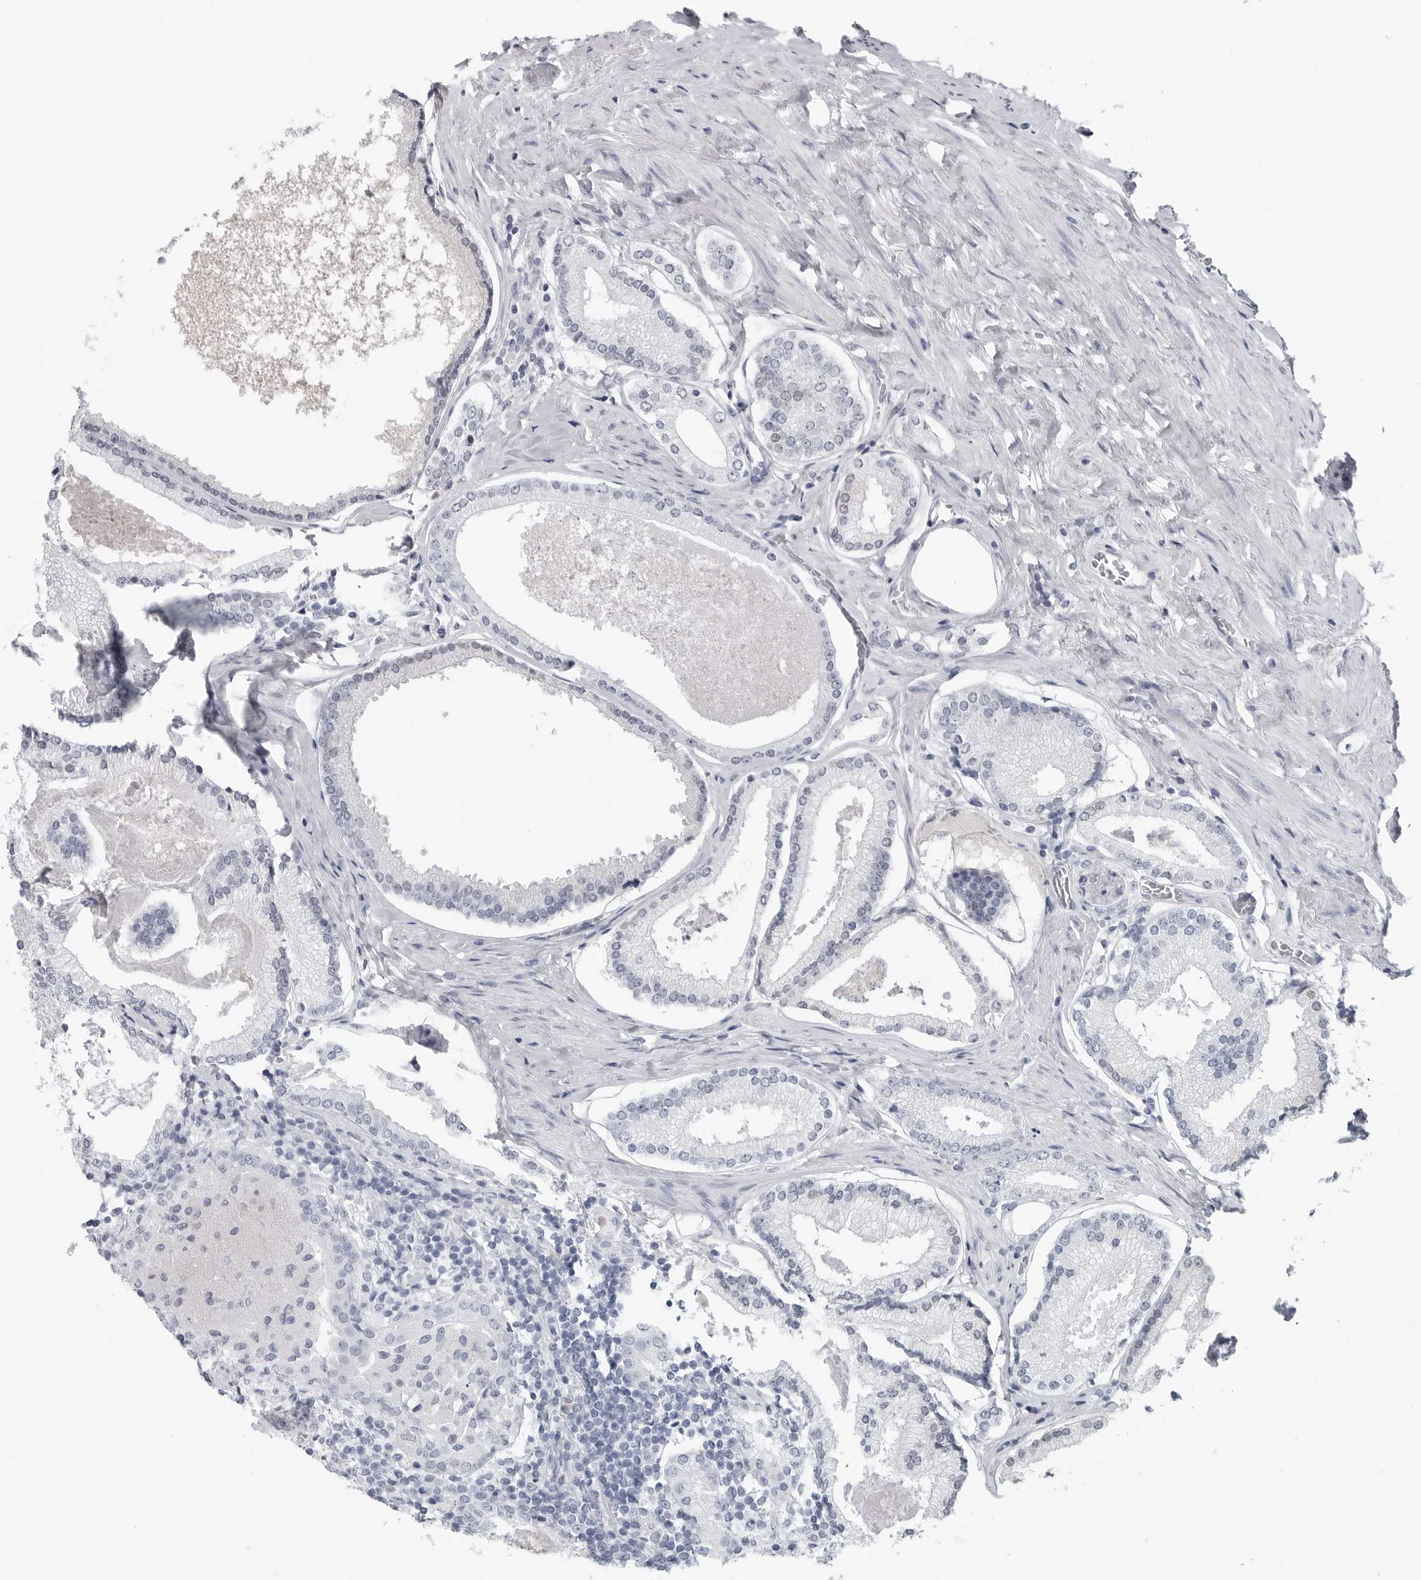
{"staining": {"intensity": "negative", "quantity": "none", "location": "none"}, "tissue": "prostate cancer", "cell_type": "Tumor cells", "image_type": "cancer", "snomed": [{"axis": "morphology", "description": "Adenocarcinoma, Low grade"}, {"axis": "topography", "description": "Prostate"}], "caption": "Tumor cells are negative for brown protein staining in low-grade adenocarcinoma (prostate). (Immunohistochemistry, brightfield microscopy, high magnification).", "gene": "AMPD1", "patient": {"sex": "male", "age": 71}}